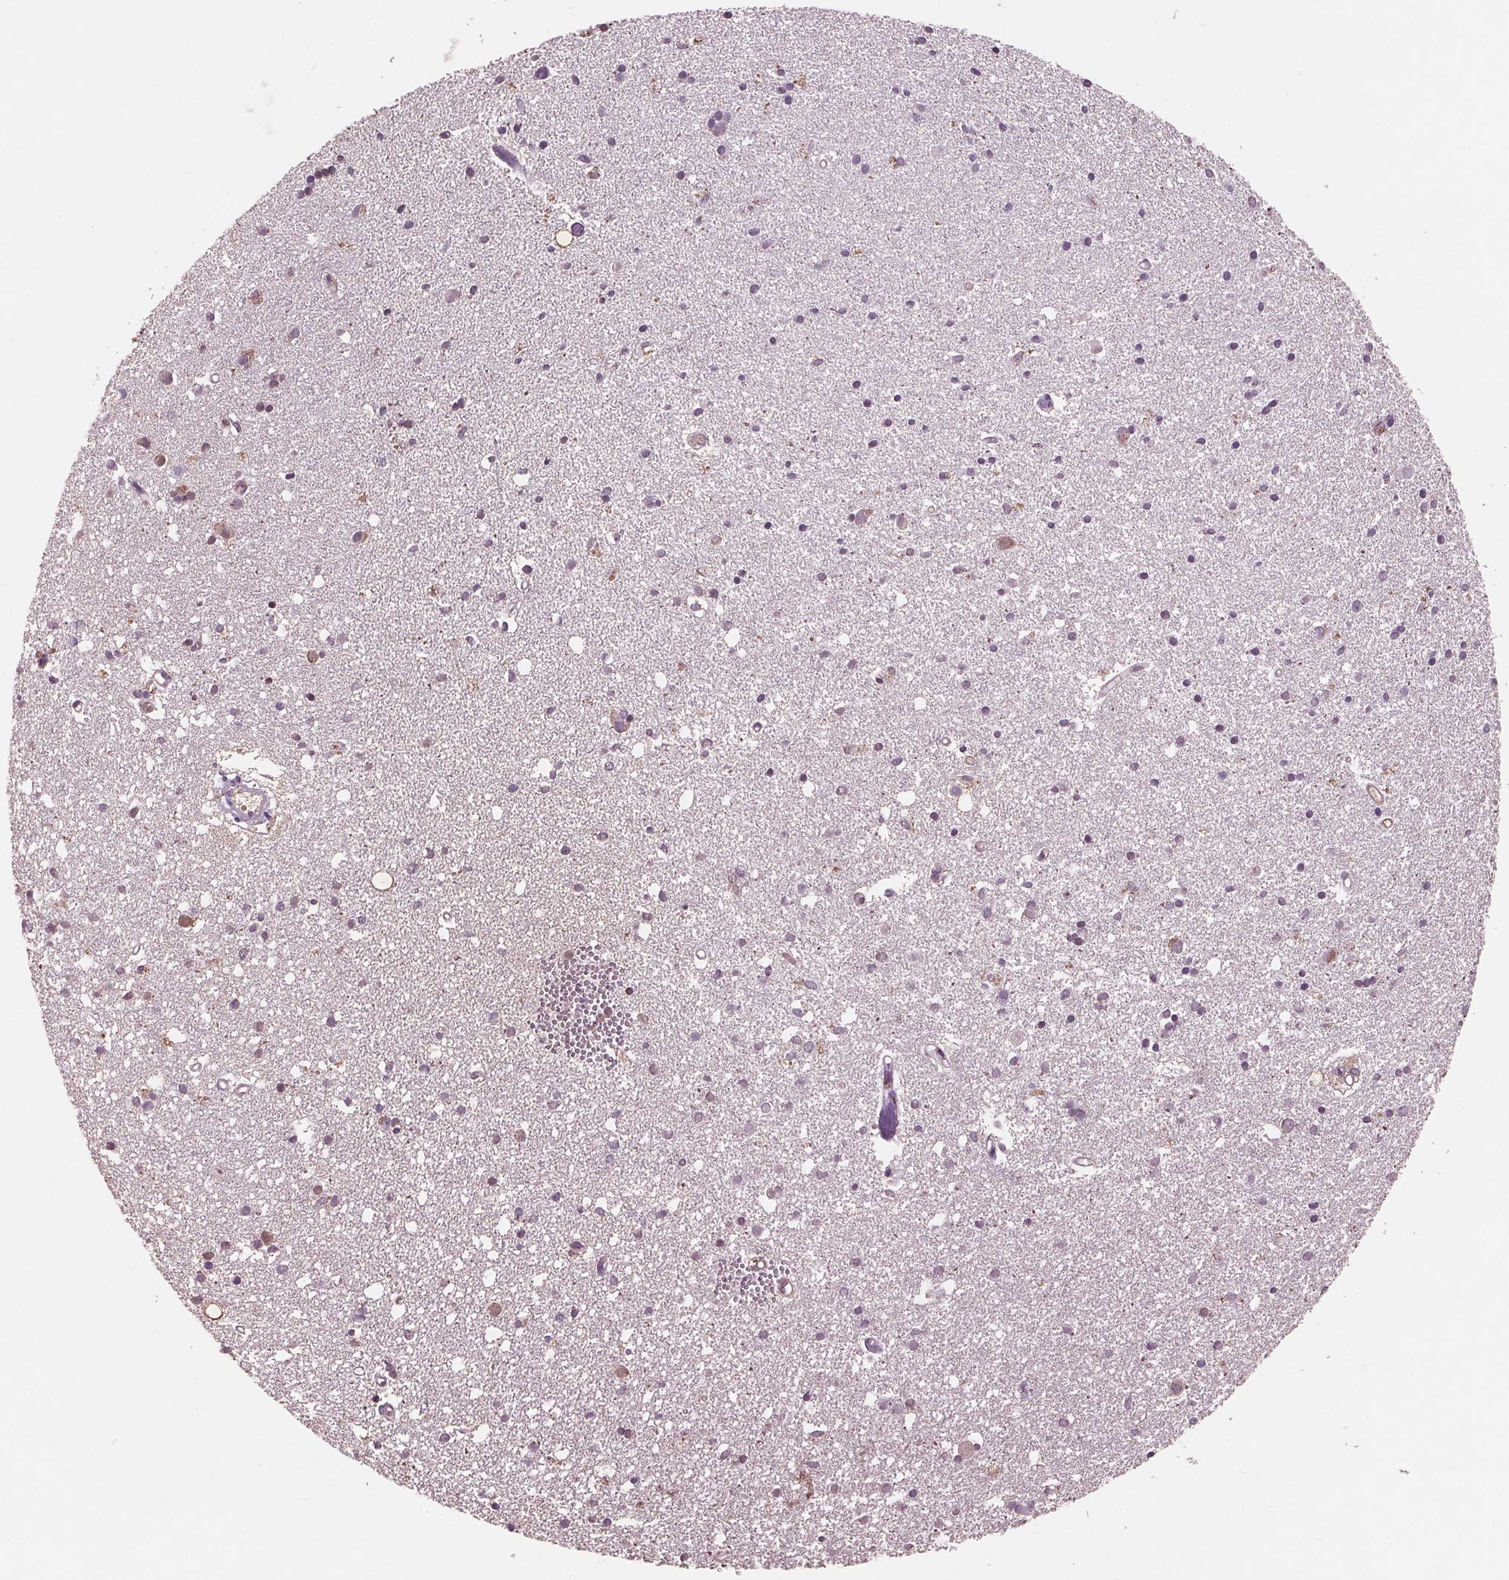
{"staining": {"intensity": "weak", "quantity": "<25%", "location": "cytoplasmic/membranous"}, "tissue": "cerebral cortex", "cell_type": "Endothelial cells", "image_type": "normal", "snomed": [{"axis": "morphology", "description": "Normal tissue, NOS"}, {"axis": "morphology", "description": "Glioma, malignant, High grade"}, {"axis": "topography", "description": "Cerebral cortex"}], "caption": "Immunohistochemistry (IHC) photomicrograph of normal human cerebral cortex stained for a protein (brown), which displays no staining in endothelial cells.", "gene": "C6", "patient": {"sex": "male", "age": 71}}